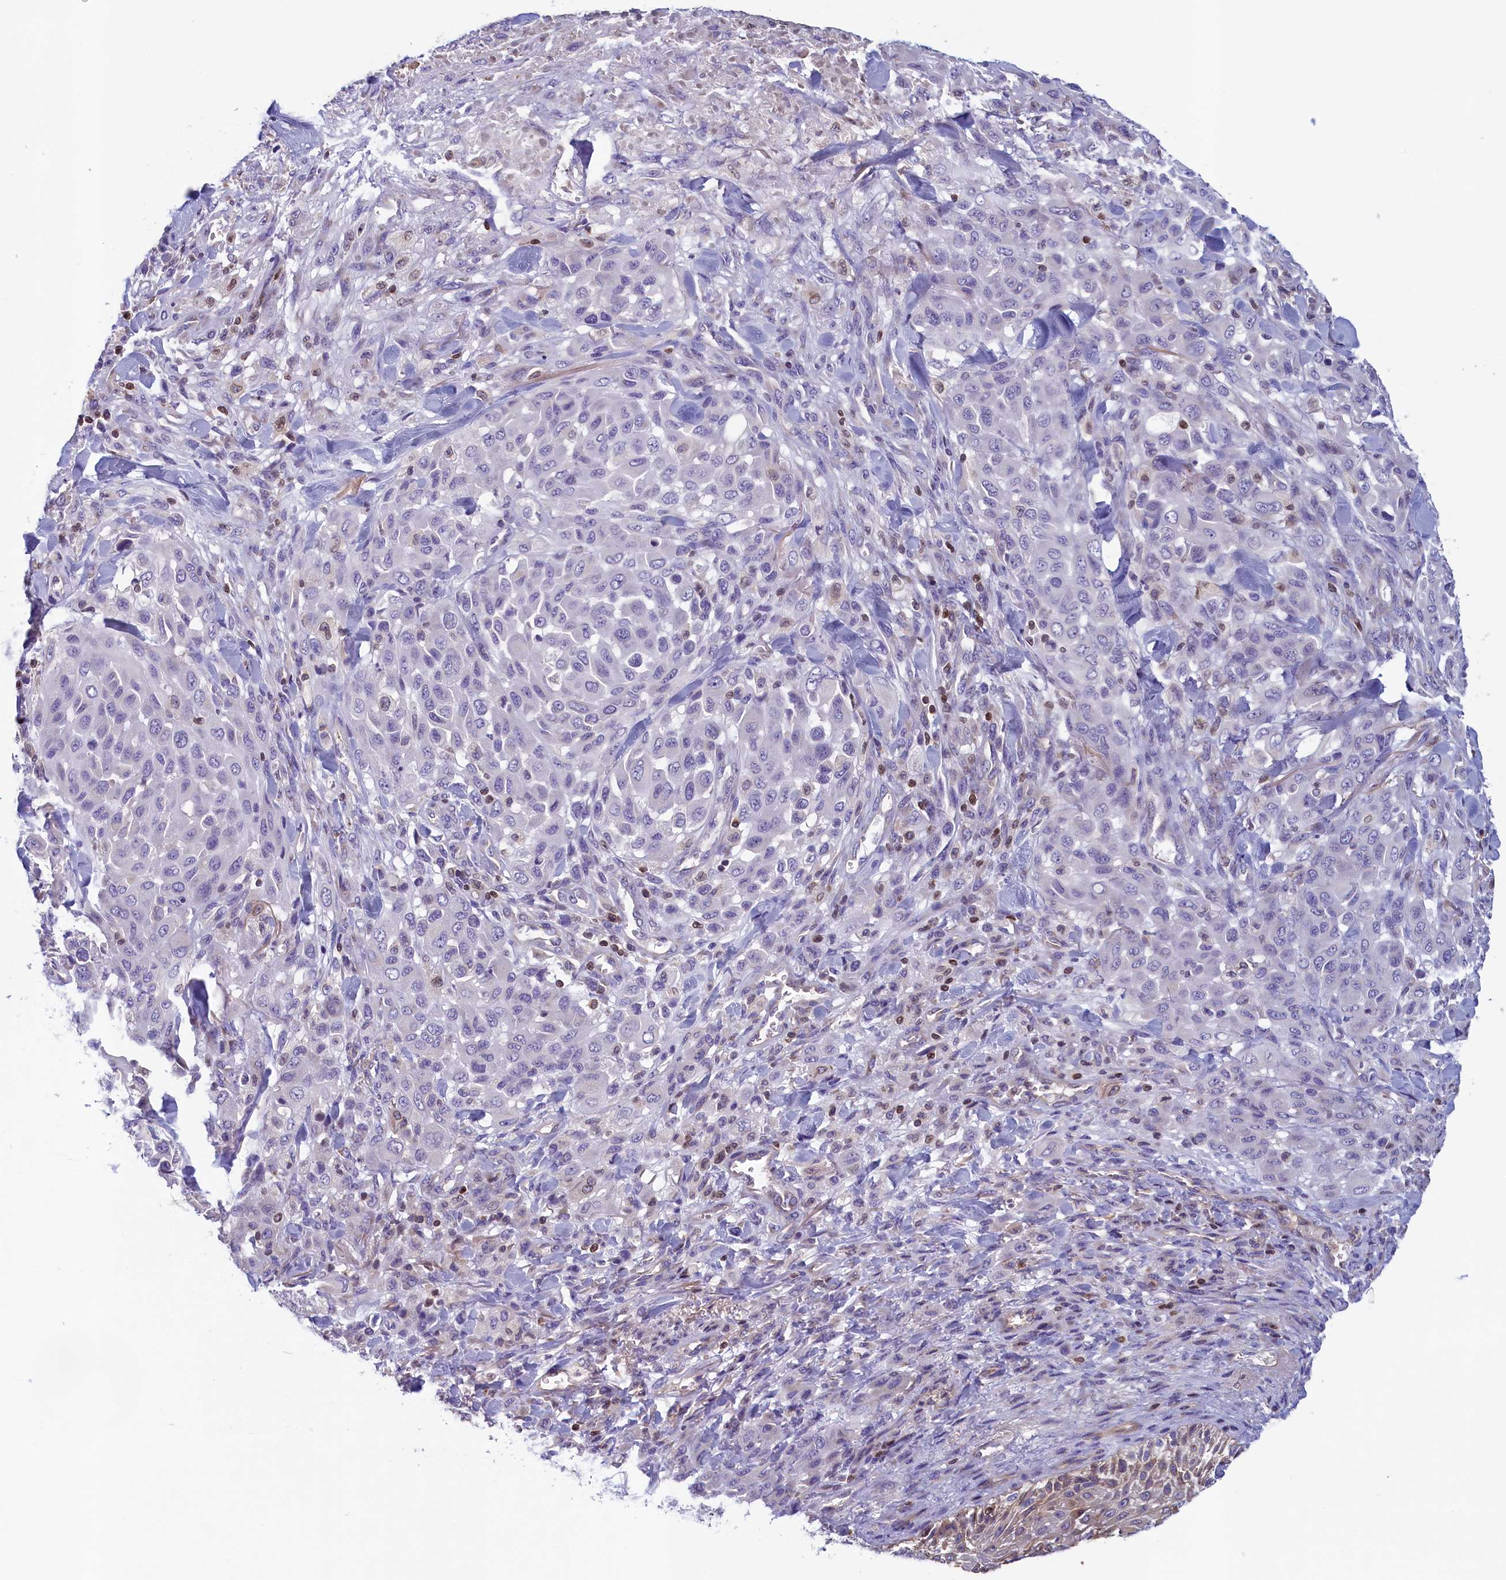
{"staining": {"intensity": "negative", "quantity": "none", "location": "none"}, "tissue": "melanoma", "cell_type": "Tumor cells", "image_type": "cancer", "snomed": [{"axis": "morphology", "description": "Malignant melanoma, Metastatic site"}, {"axis": "topography", "description": "Skin"}], "caption": "The histopathology image displays no staining of tumor cells in malignant melanoma (metastatic site). (DAB IHC, high magnification).", "gene": "TRAF3IP3", "patient": {"sex": "female", "age": 81}}